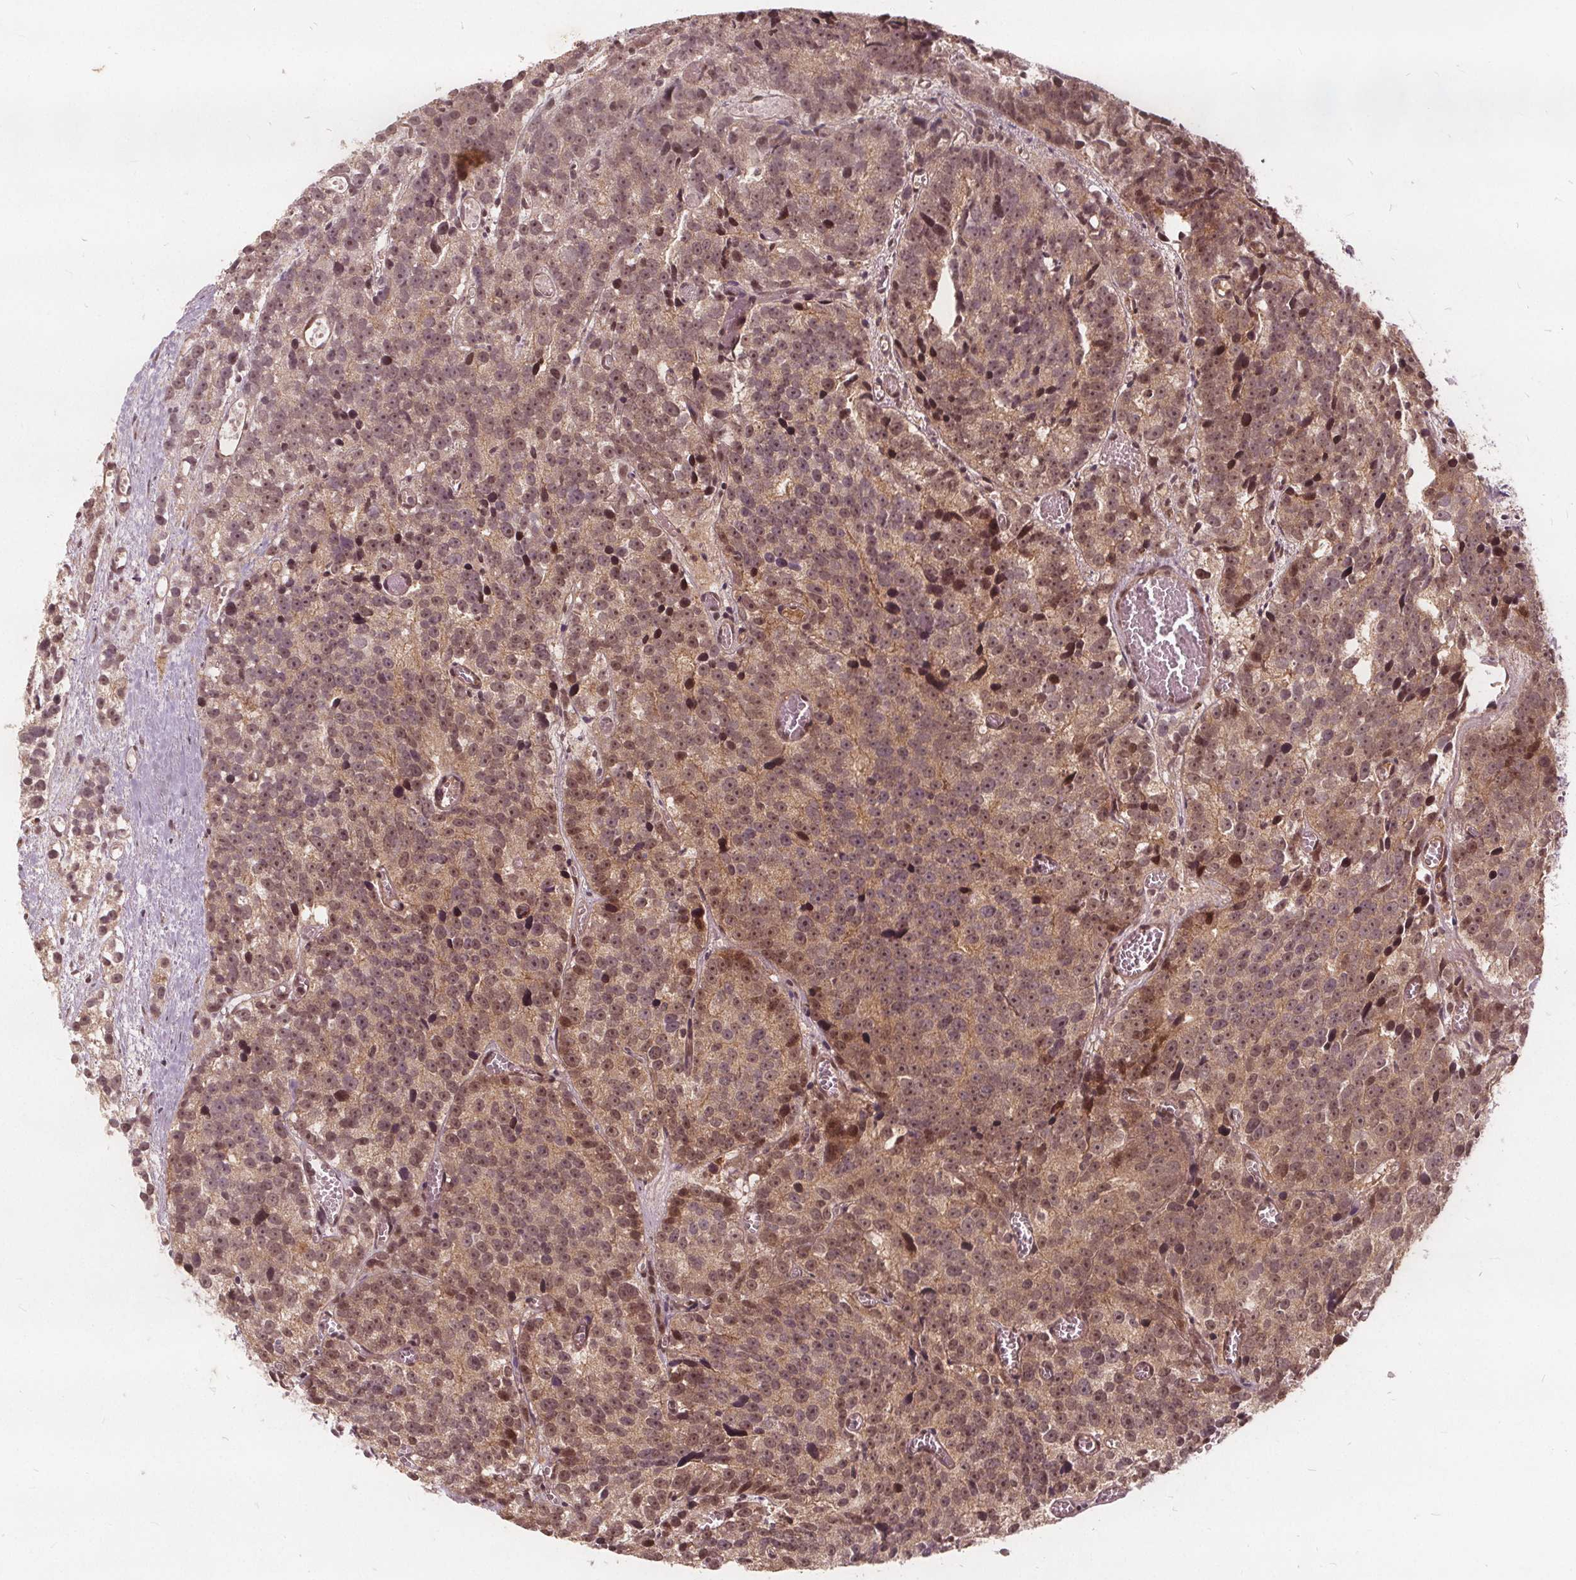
{"staining": {"intensity": "moderate", "quantity": ">75%", "location": "cytoplasmic/membranous,nuclear"}, "tissue": "prostate cancer", "cell_type": "Tumor cells", "image_type": "cancer", "snomed": [{"axis": "morphology", "description": "Adenocarcinoma, High grade"}, {"axis": "topography", "description": "Prostate"}], "caption": "Immunohistochemical staining of high-grade adenocarcinoma (prostate) reveals moderate cytoplasmic/membranous and nuclear protein staining in approximately >75% of tumor cells.", "gene": "PPP1CB", "patient": {"sex": "male", "age": 77}}